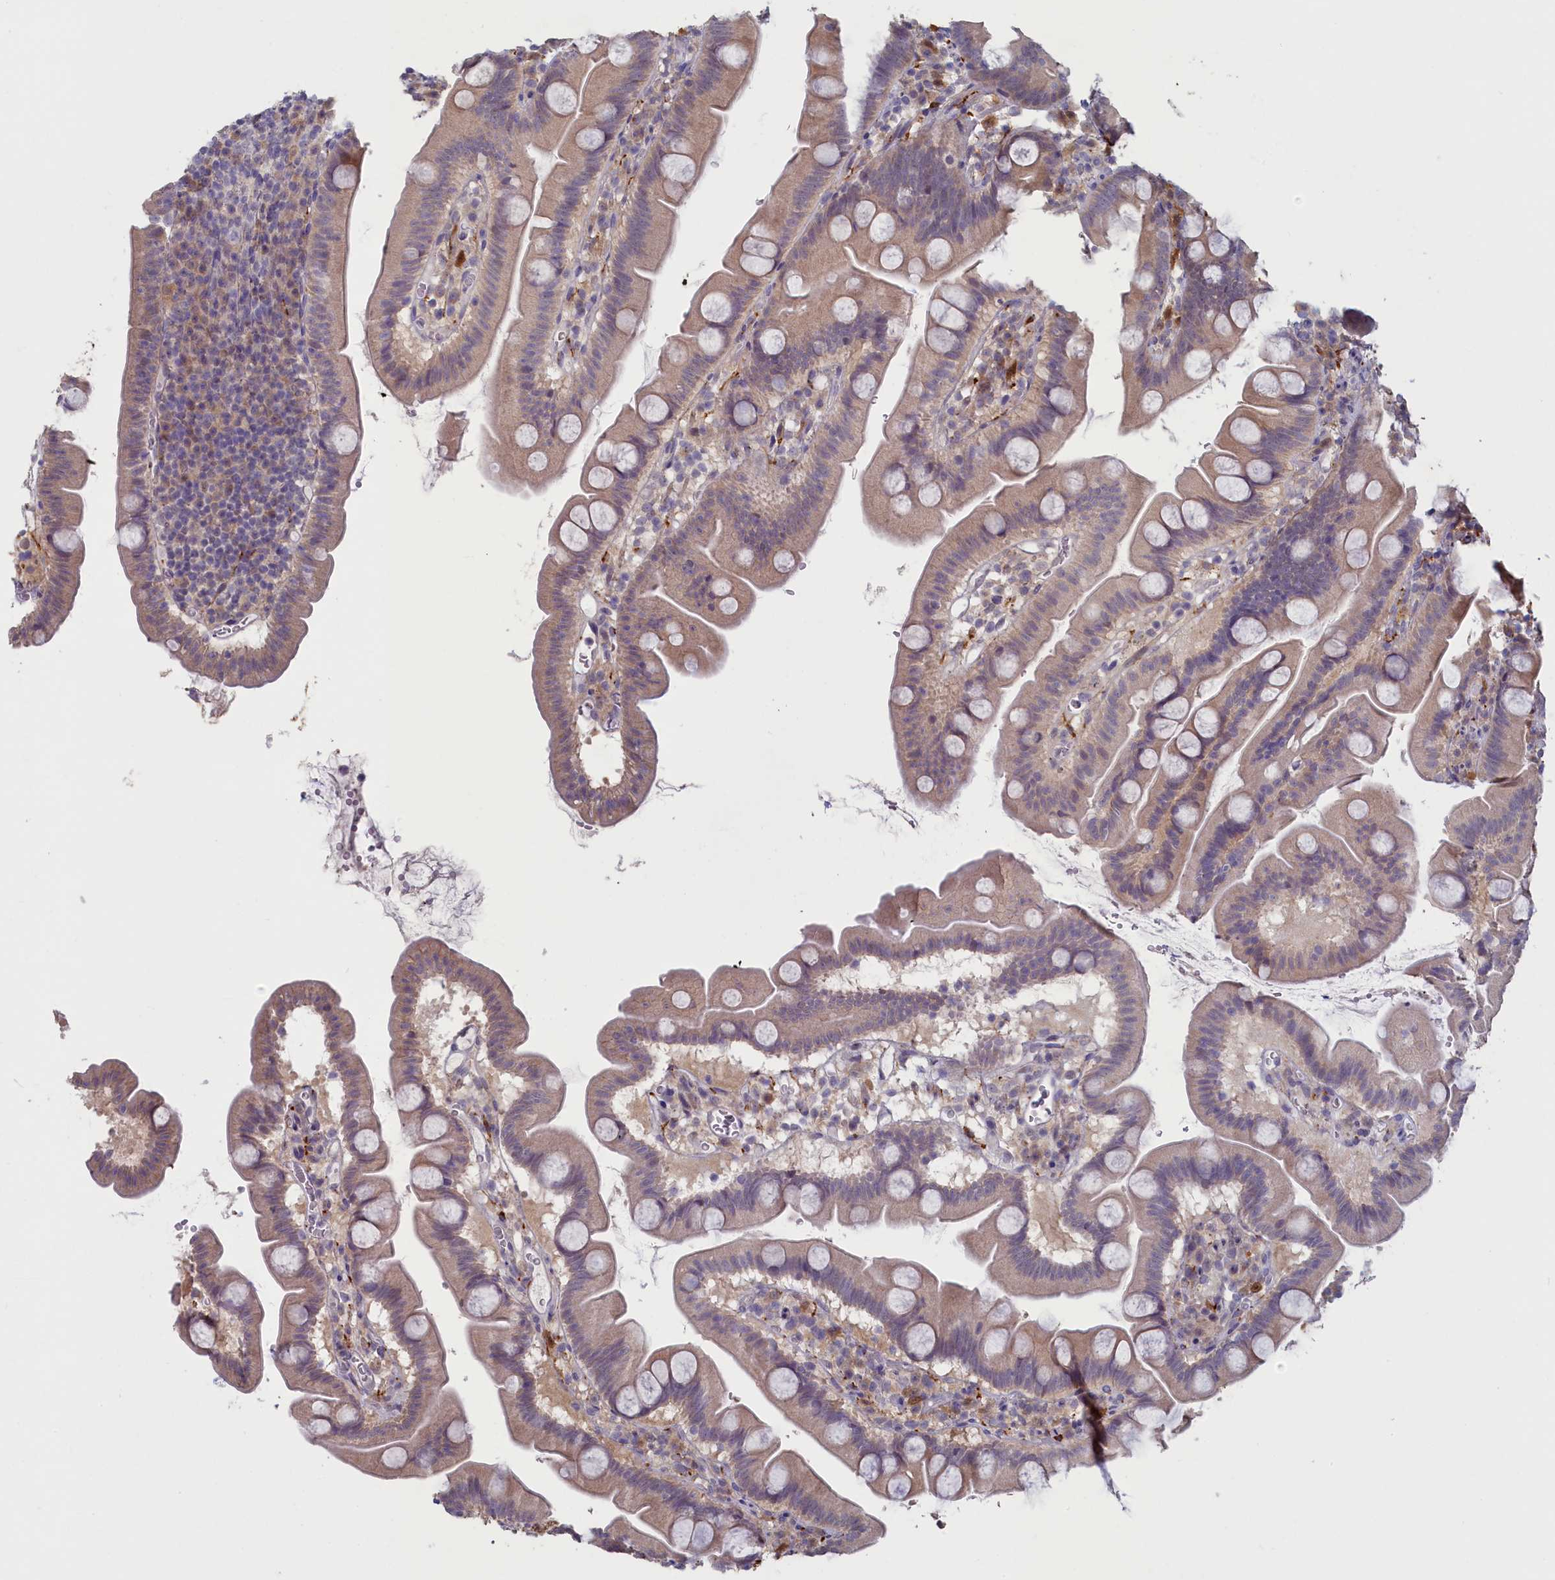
{"staining": {"intensity": "moderate", "quantity": ">75%", "location": "cytoplasmic/membranous"}, "tissue": "small intestine", "cell_type": "Glandular cells", "image_type": "normal", "snomed": [{"axis": "morphology", "description": "Normal tissue, NOS"}, {"axis": "topography", "description": "Small intestine"}], "caption": "Small intestine stained with DAB IHC exhibits medium levels of moderate cytoplasmic/membranous positivity in about >75% of glandular cells. The staining was performed using DAB to visualize the protein expression in brown, while the nuclei were stained in blue with hematoxylin (Magnification: 20x).", "gene": "UCHL3", "patient": {"sex": "female", "age": 68}}